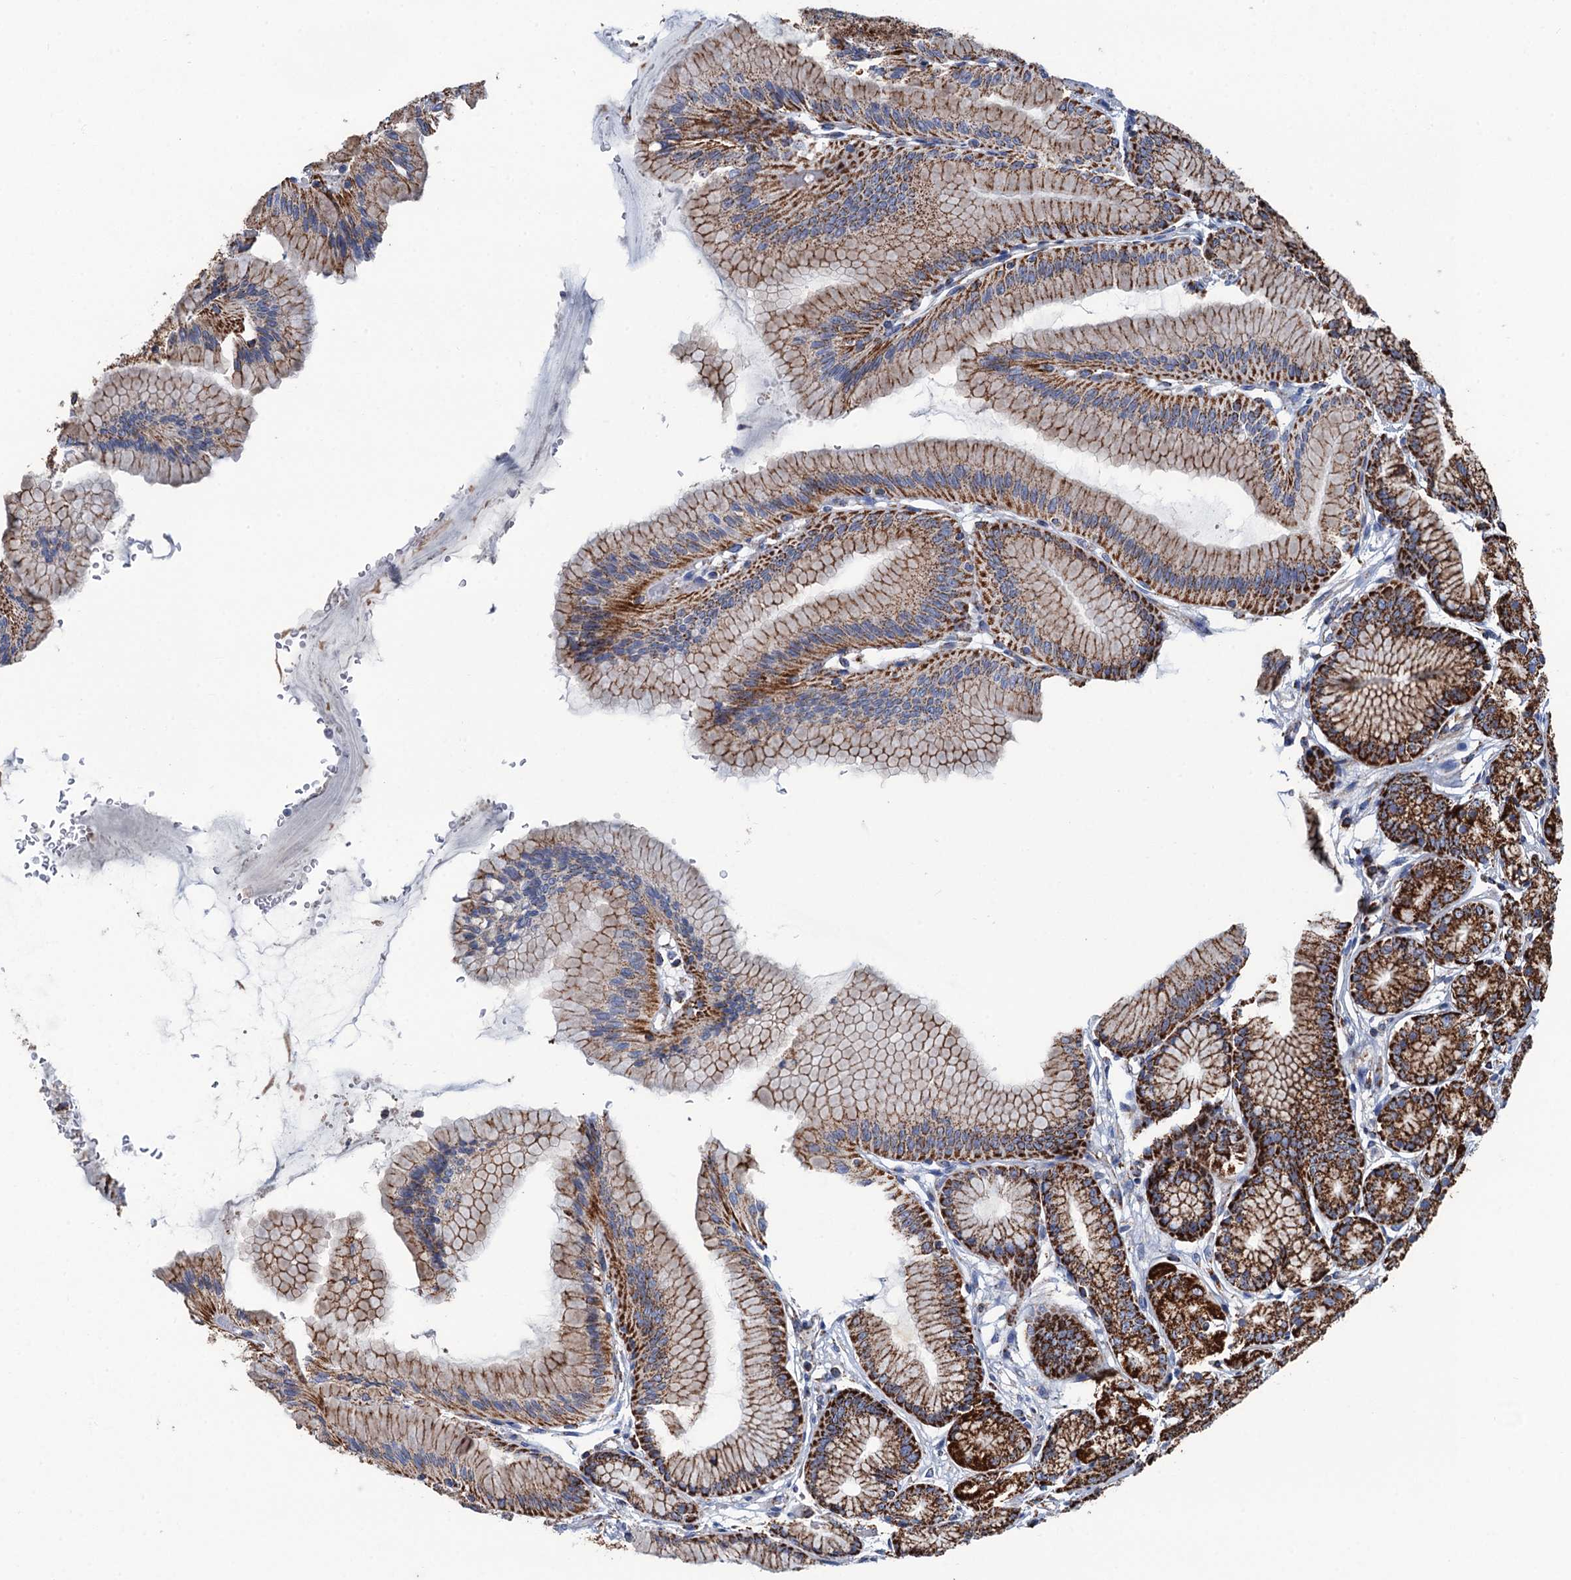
{"staining": {"intensity": "strong", "quantity": ">75%", "location": "cytoplasmic/membranous"}, "tissue": "stomach", "cell_type": "Glandular cells", "image_type": "normal", "snomed": [{"axis": "morphology", "description": "Normal tissue, NOS"}, {"axis": "morphology", "description": "Adenocarcinoma, NOS"}, {"axis": "morphology", "description": "Adenocarcinoma, High grade"}, {"axis": "topography", "description": "Stomach, upper"}, {"axis": "topography", "description": "Stomach"}], "caption": "Immunohistochemistry (IHC) of benign human stomach demonstrates high levels of strong cytoplasmic/membranous positivity in about >75% of glandular cells.", "gene": "IVD", "patient": {"sex": "female", "age": 65}}